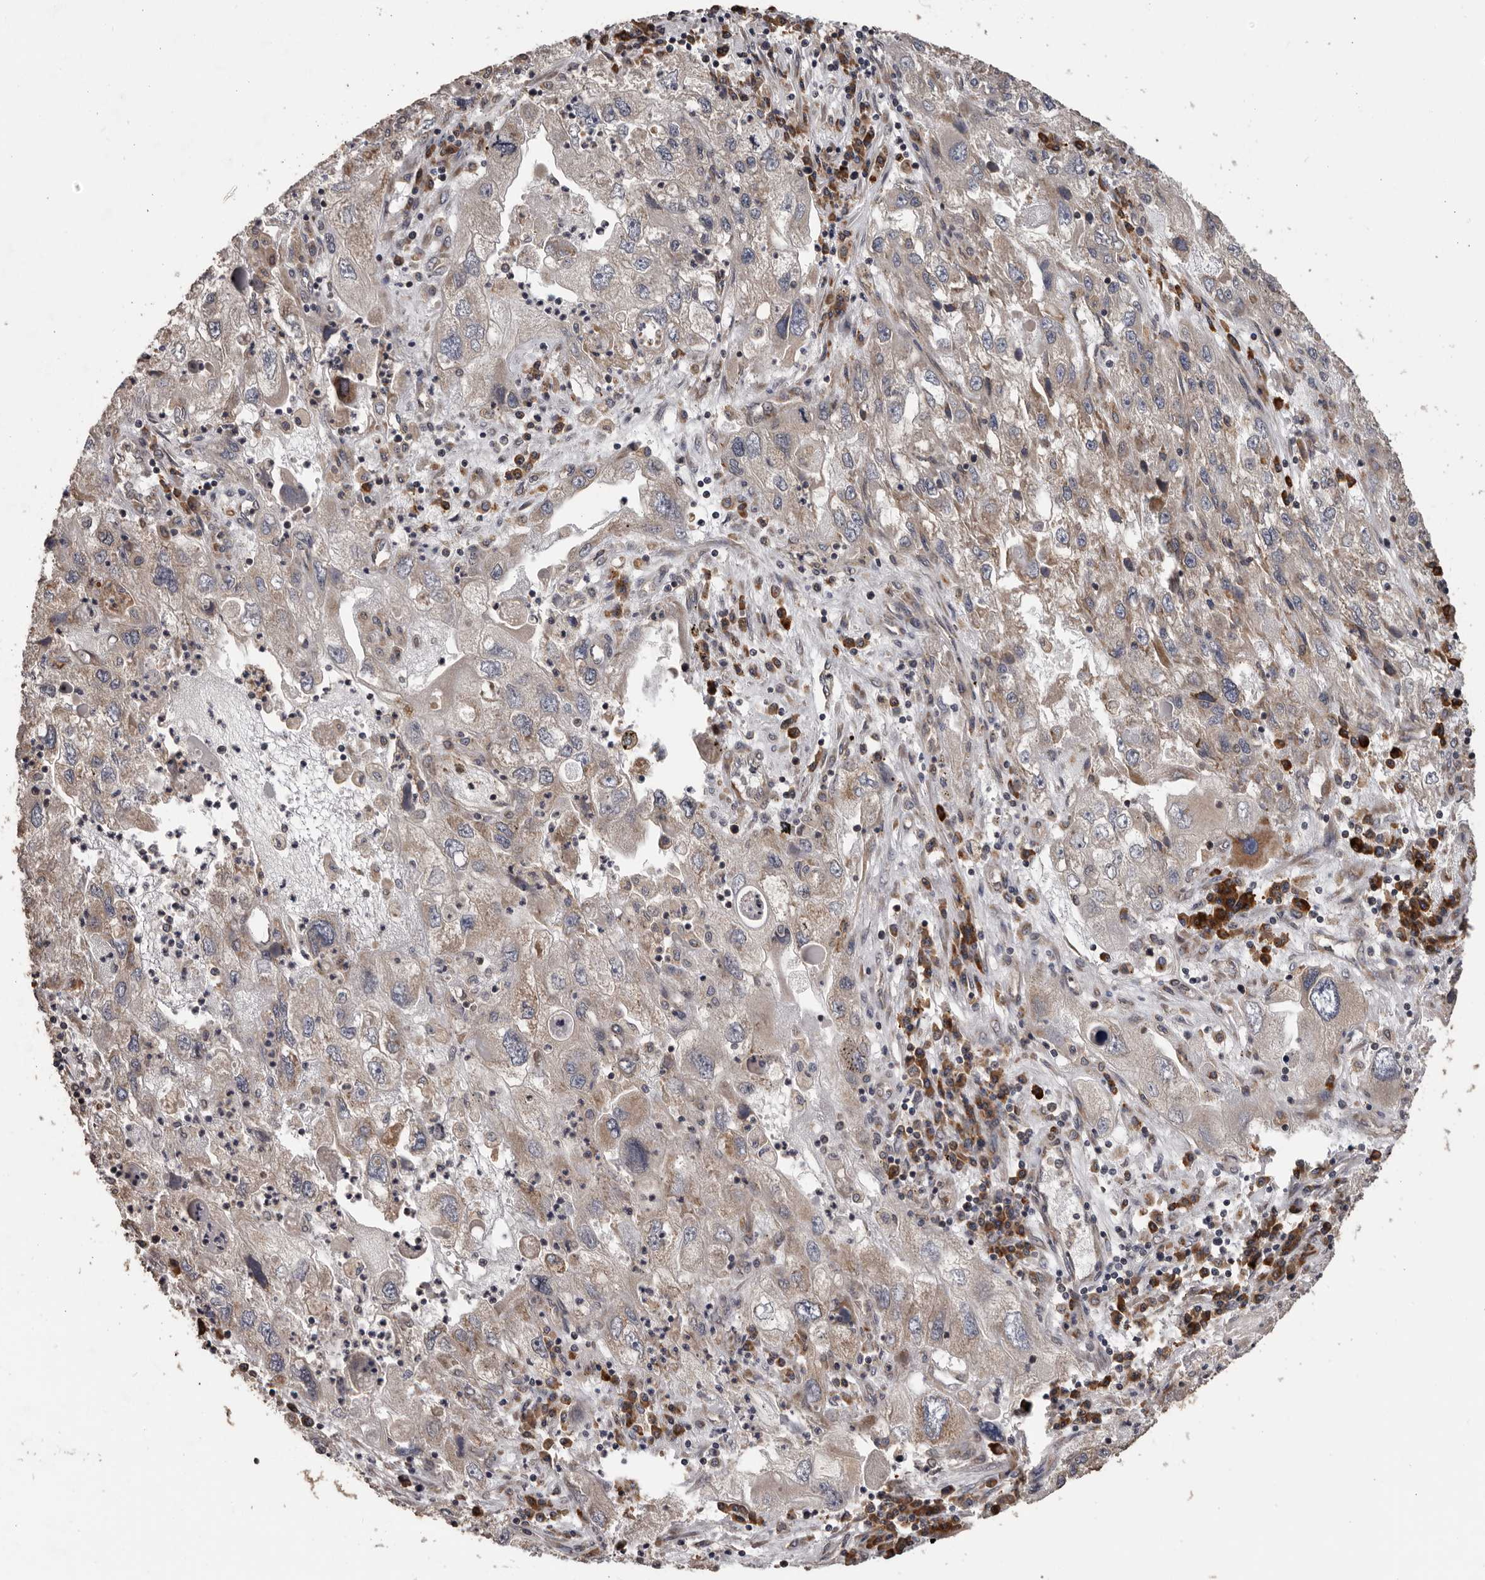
{"staining": {"intensity": "moderate", "quantity": "25%-75%", "location": "cytoplasmic/membranous"}, "tissue": "endometrial cancer", "cell_type": "Tumor cells", "image_type": "cancer", "snomed": [{"axis": "morphology", "description": "Adenocarcinoma, NOS"}, {"axis": "topography", "description": "Endometrium"}], "caption": "There is medium levels of moderate cytoplasmic/membranous expression in tumor cells of endometrial cancer, as demonstrated by immunohistochemical staining (brown color).", "gene": "NUP43", "patient": {"sex": "female", "age": 49}}